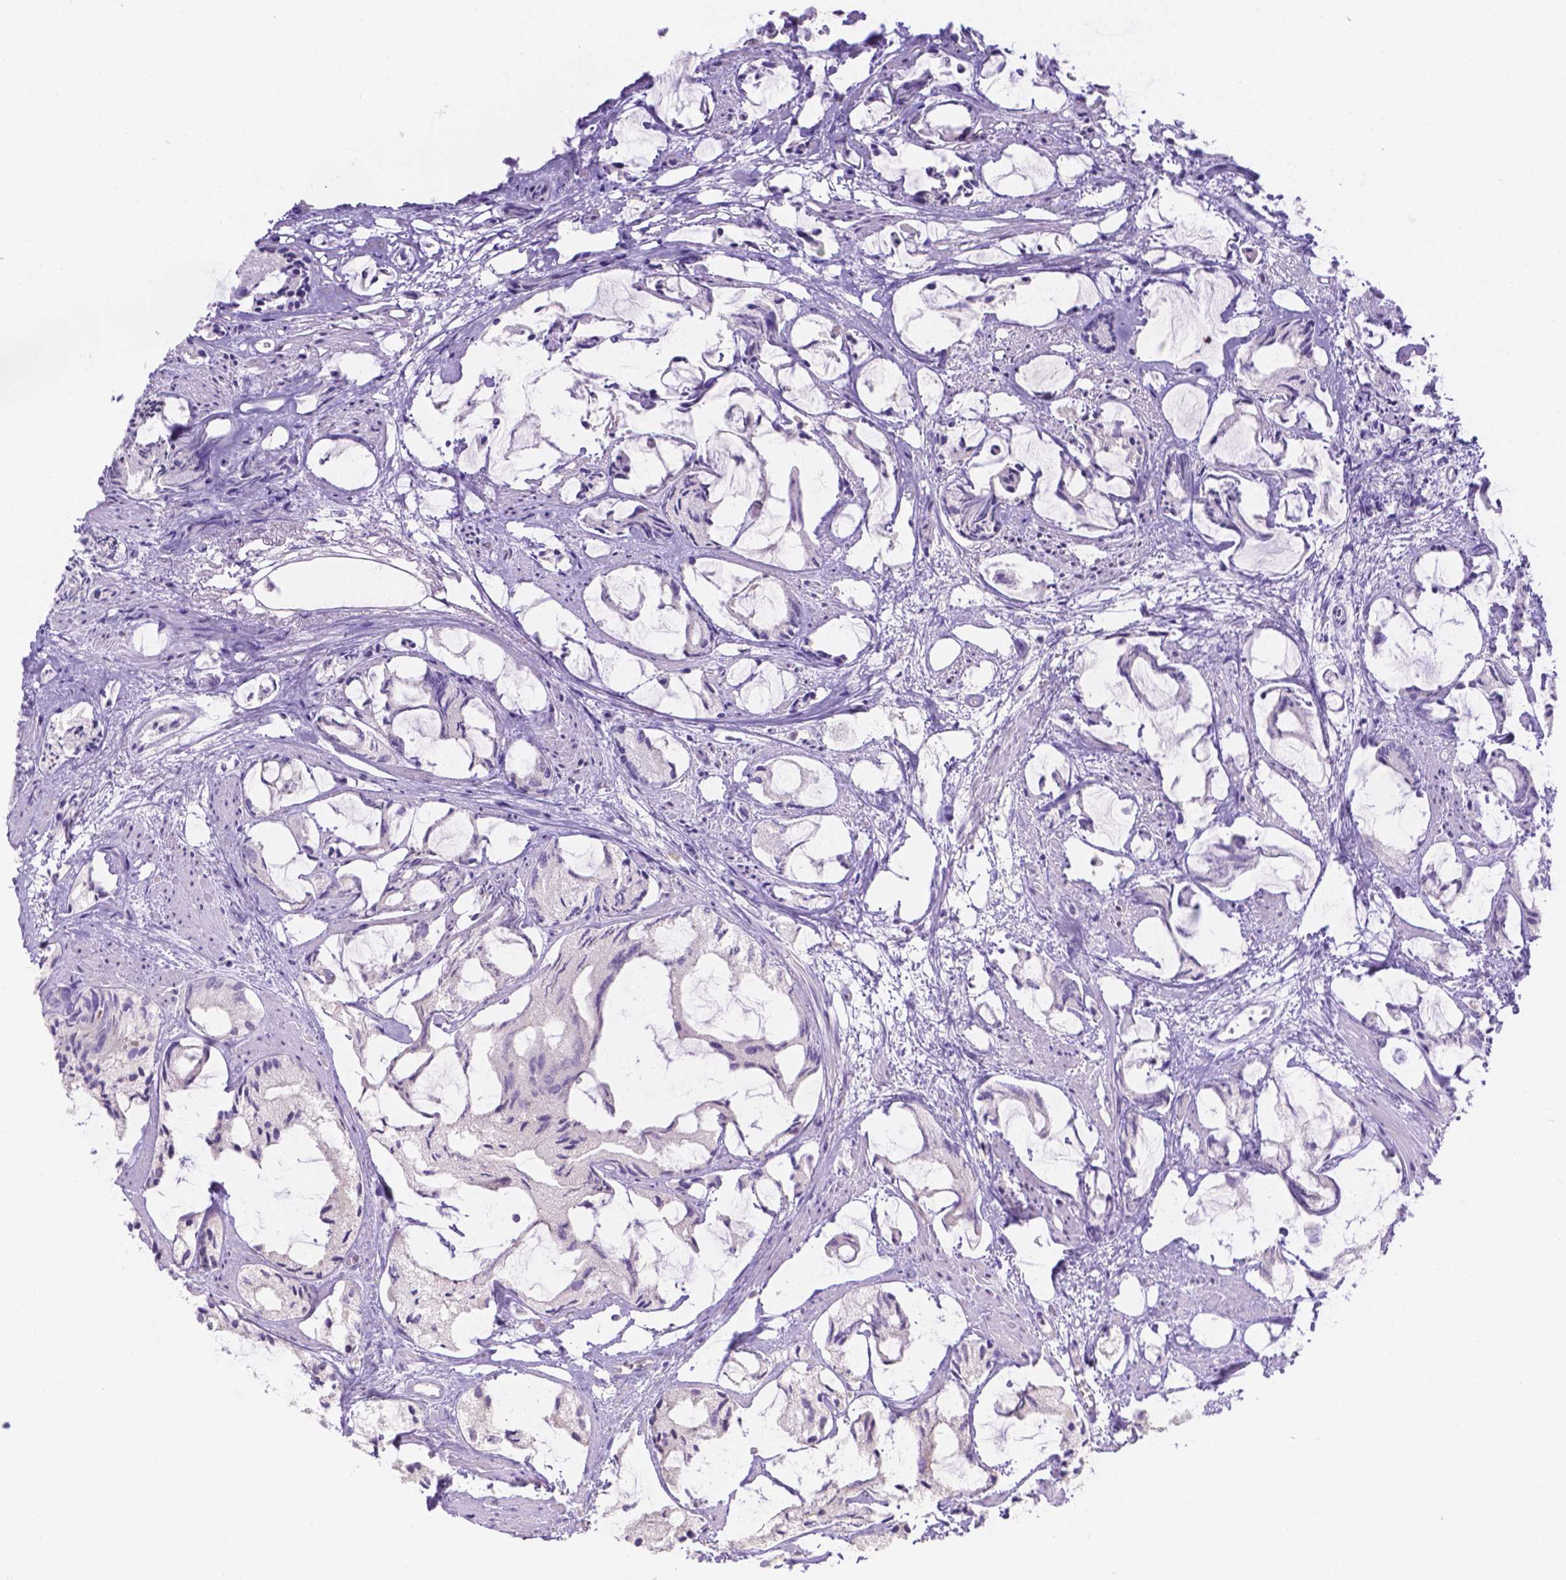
{"staining": {"intensity": "negative", "quantity": "none", "location": "none"}, "tissue": "prostate cancer", "cell_type": "Tumor cells", "image_type": "cancer", "snomed": [{"axis": "morphology", "description": "Adenocarcinoma, High grade"}, {"axis": "topography", "description": "Prostate"}], "caption": "Immunohistochemistry photomicrograph of neoplastic tissue: prostate high-grade adenocarcinoma stained with DAB (3,3'-diaminobenzidine) exhibits no significant protein staining in tumor cells. (IHC, brightfield microscopy, high magnification).", "gene": "CD96", "patient": {"sex": "male", "age": 85}}